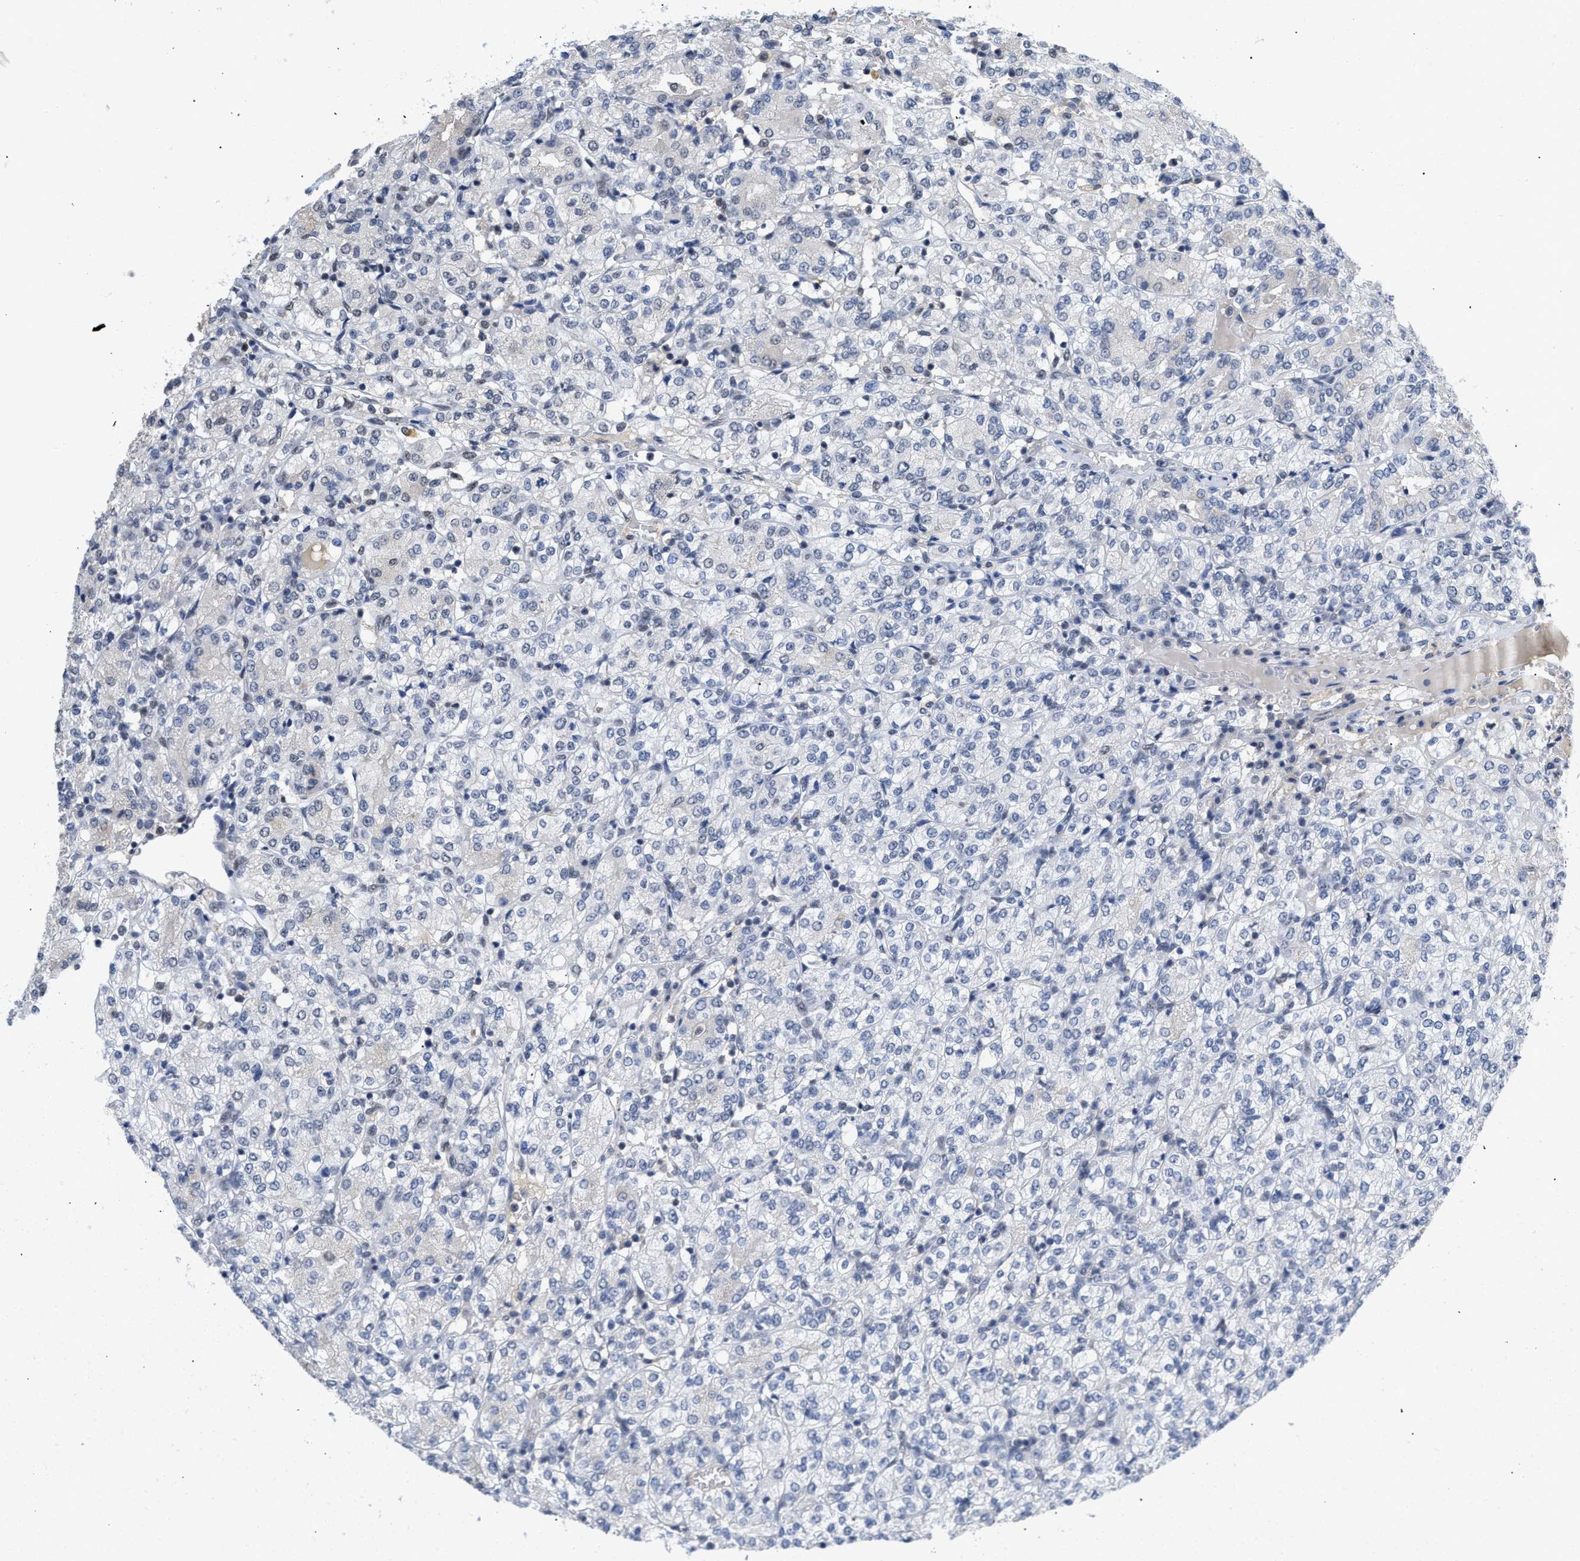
{"staining": {"intensity": "negative", "quantity": "none", "location": "none"}, "tissue": "renal cancer", "cell_type": "Tumor cells", "image_type": "cancer", "snomed": [{"axis": "morphology", "description": "Adenocarcinoma, NOS"}, {"axis": "topography", "description": "Kidney"}], "caption": "Micrograph shows no protein expression in tumor cells of adenocarcinoma (renal) tissue. Brightfield microscopy of immunohistochemistry (IHC) stained with DAB (3,3'-diaminobenzidine) (brown) and hematoxylin (blue), captured at high magnification.", "gene": "GGNBP2", "patient": {"sex": "male", "age": 77}}